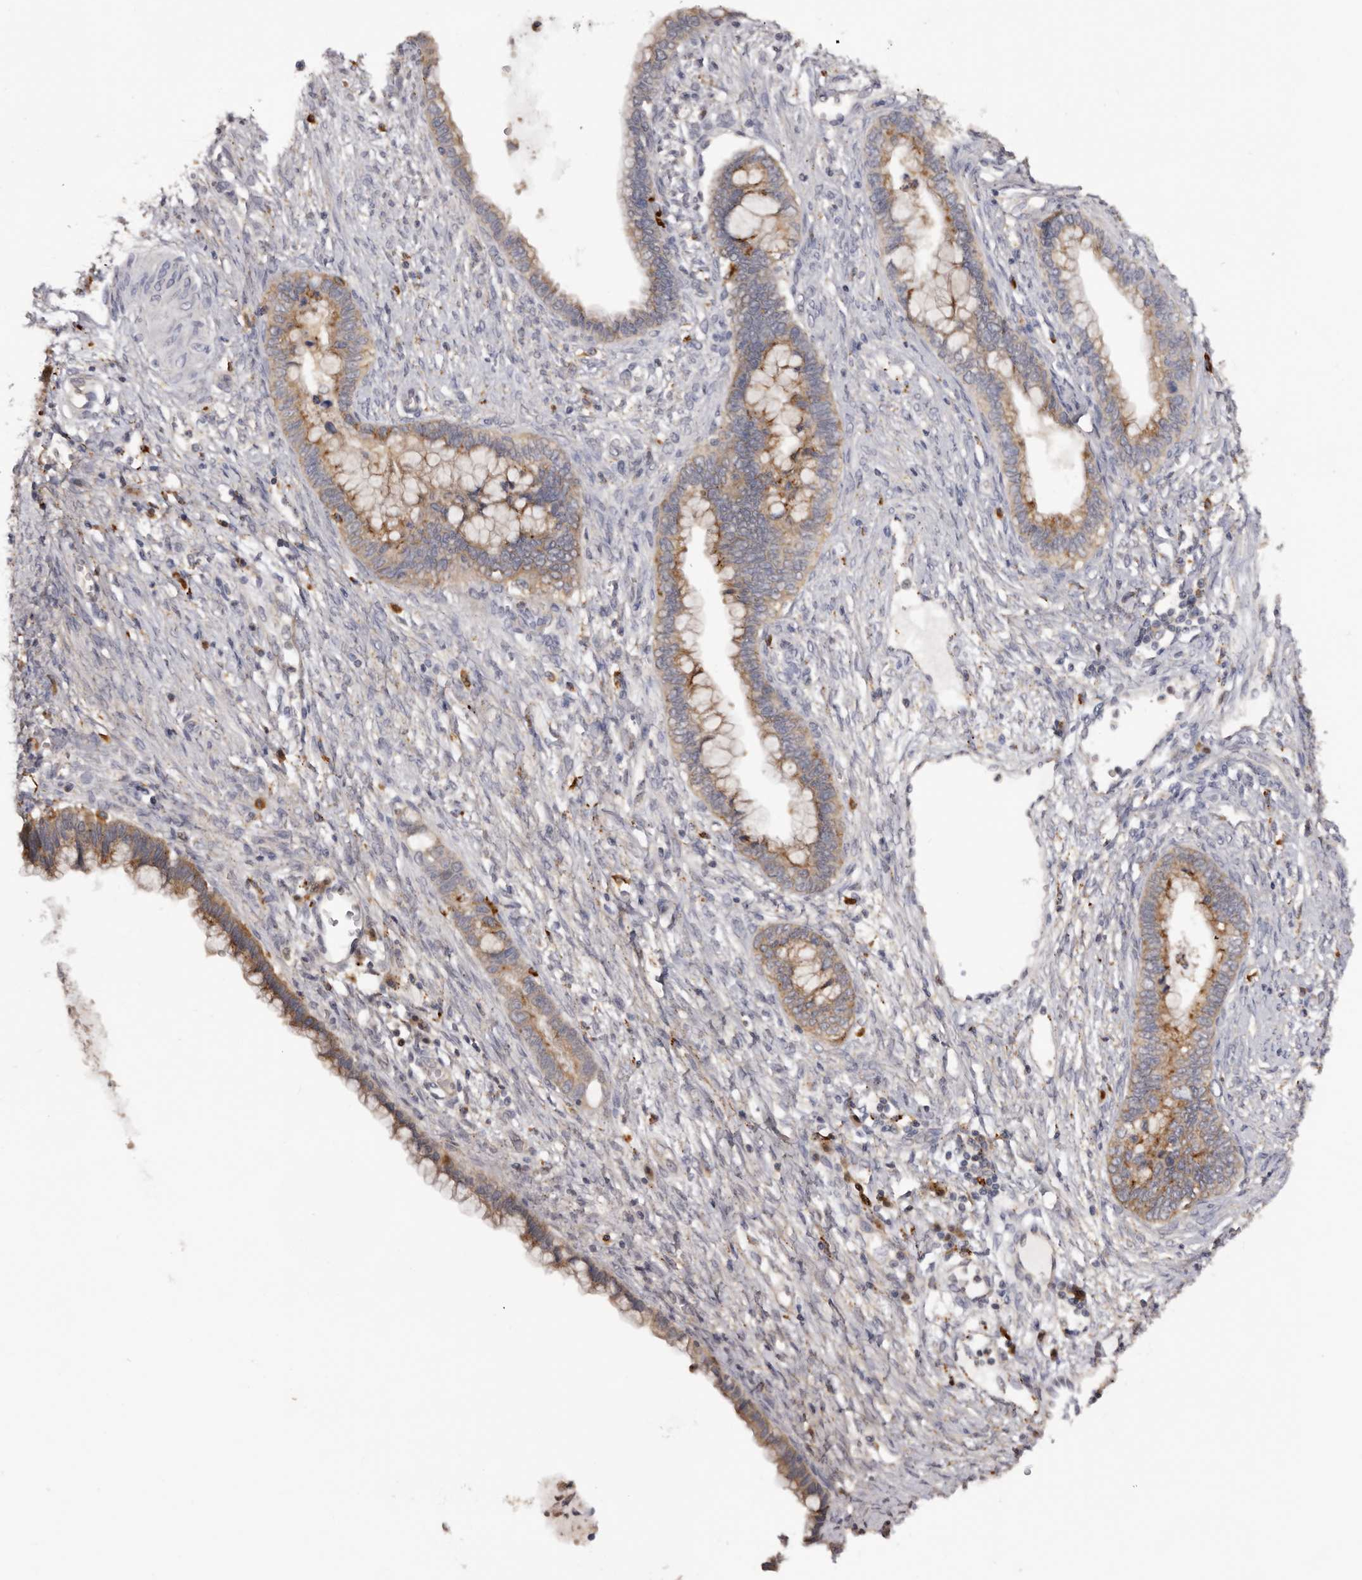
{"staining": {"intensity": "moderate", "quantity": ">75%", "location": "cytoplasmic/membranous"}, "tissue": "cervical cancer", "cell_type": "Tumor cells", "image_type": "cancer", "snomed": [{"axis": "morphology", "description": "Adenocarcinoma, NOS"}, {"axis": "topography", "description": "Cervix"}], "caption": "IHC image of neoplastic tissue: human cervical cancer stained using immunohistochemistry shows medium levels of moderate protein expression localized specifically in the cytoplasmic/membranous of tumor cells, appearing as a cytoplasmic/membranous brown color.", "gene": "DAP", "patient": {"sex": "female", "age": 44}}